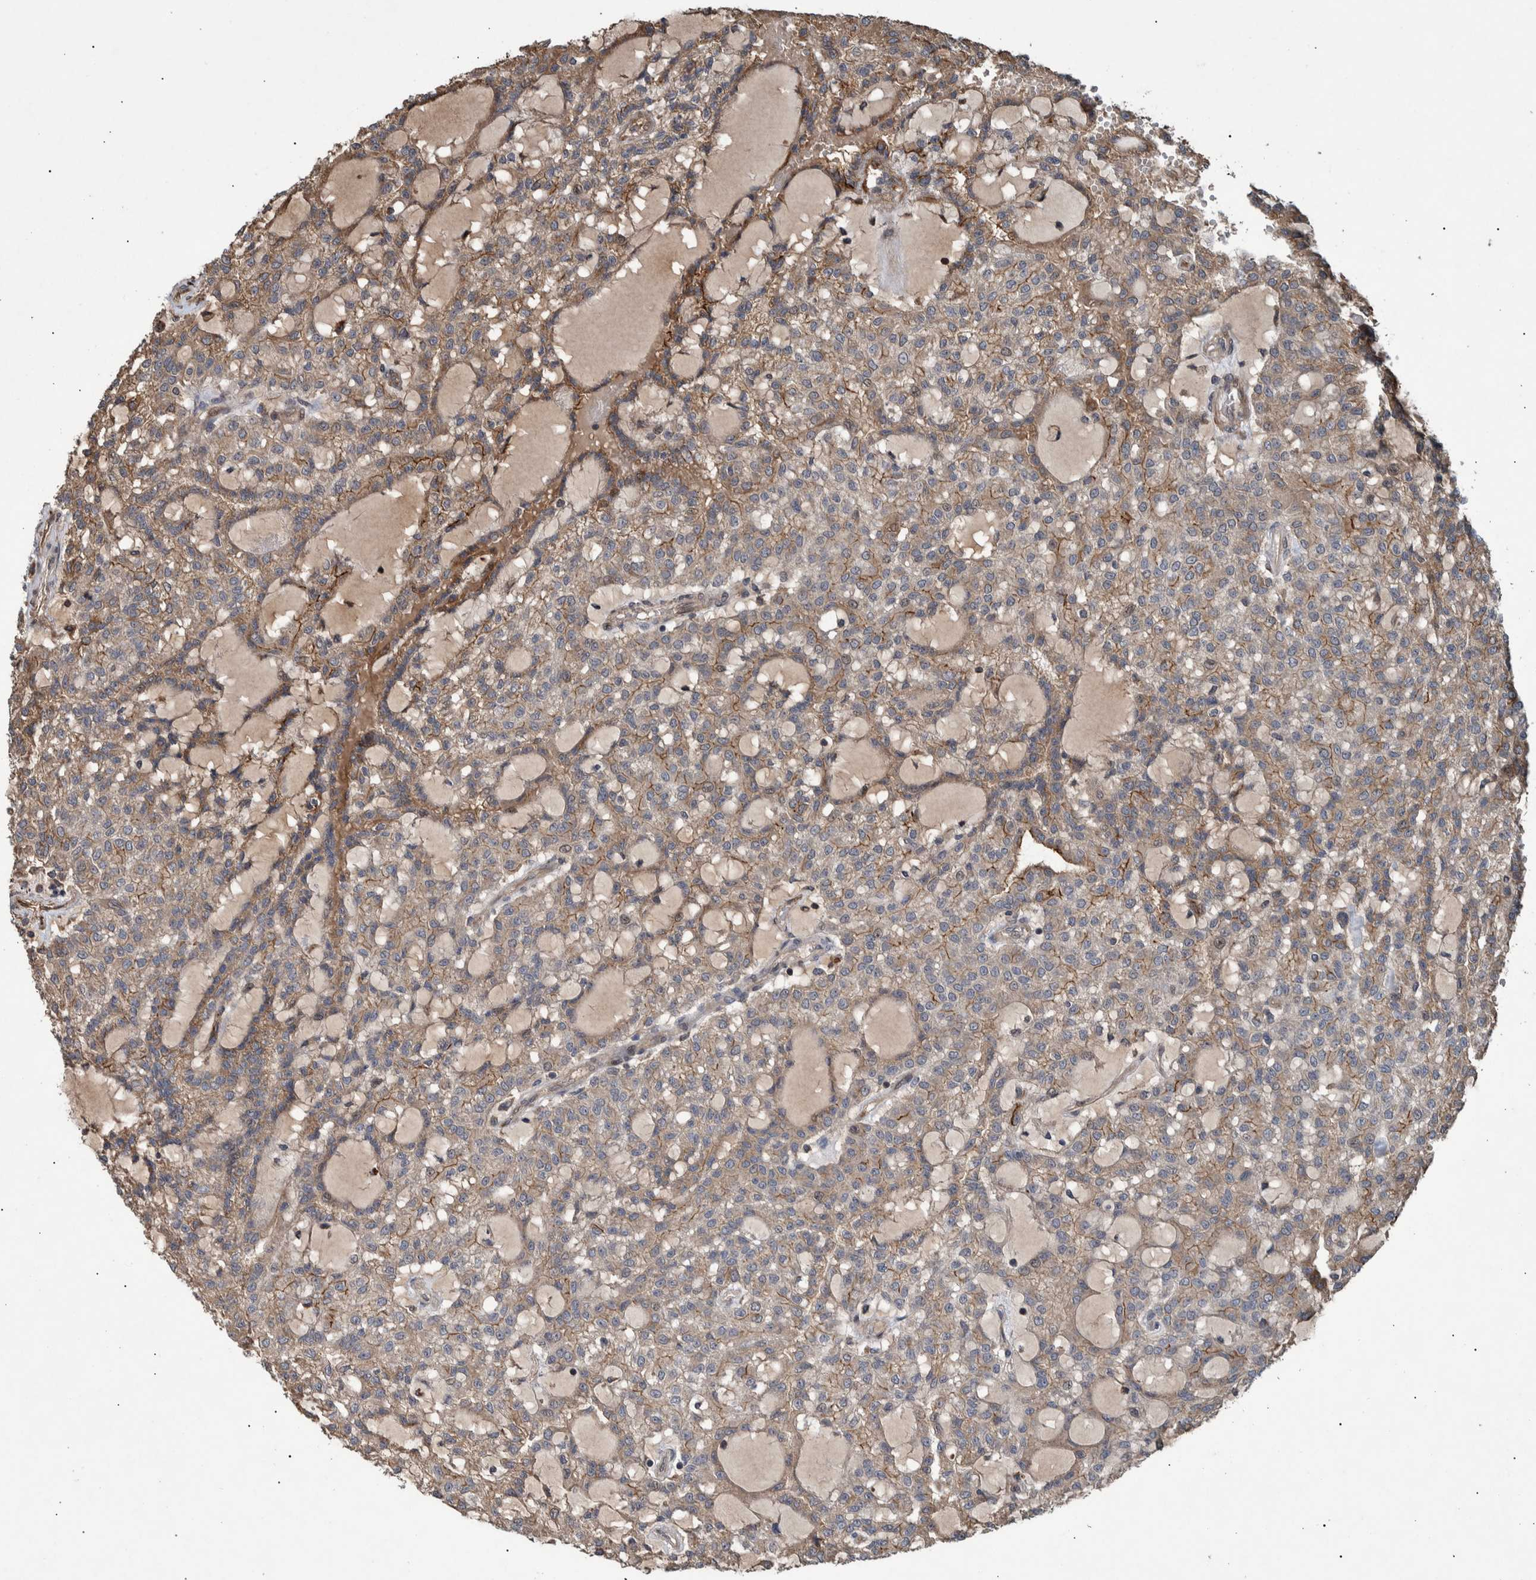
{"staining": {"intensity": "moderate", "quantity": ">75%", "location": "cytoplasmic/membranous"}, "tissue": "renal cancer", "cell_type": "Tumor cells", "image_type": "cancer", "snomed": [{"axis": "morphology", "description": "Adenocarcinoma, NOS"}, {"axis": "topography", "description": "Kidney"}], "caption": "Protein positivity by immunohistochemistry (IHC) reveals moderate cytoplasmic/membranous staining in about >75% of tumor cells in renal cancer (adenocarcinoma).", "gene": "B3GNTL1", "patient": {"sex": "male", "age": 63}}